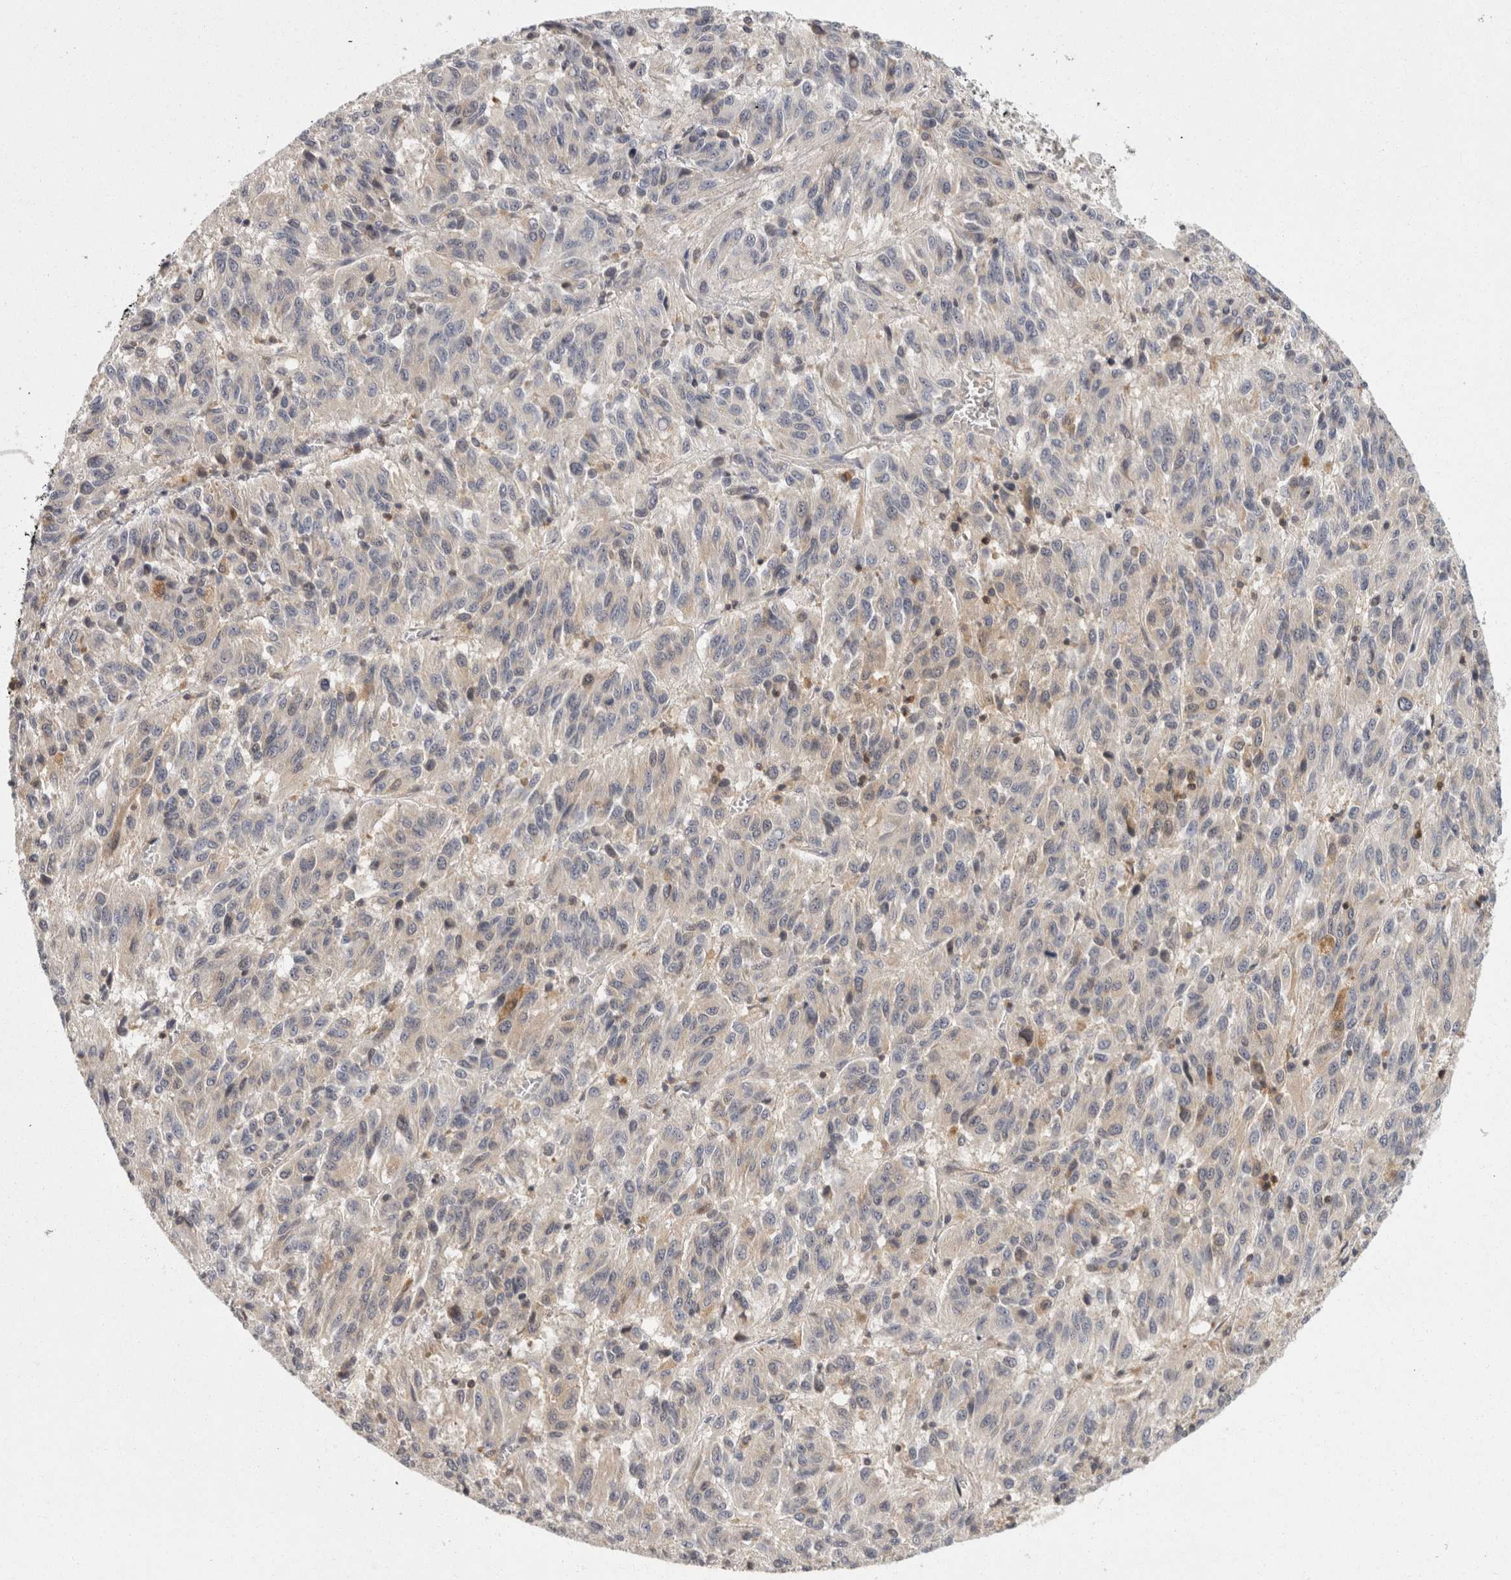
{"staining": {"intensity": "negative", "quantity": "none", "location": "none"}, "tissue": "melanoma", "cell_type": "Tumor cells", "image_type": "cancer", "snomed": [{"axis": "morphology", "description": "Malignant melanoma, Metastatic site"}, {"axis": "topography", "description": "Lung"}], "caption": "The IHC image has no significant expression in tumor cells of melanoma tissue.", "gene": "ACAT2", "patient": {"sex": "male", "age": 64}}